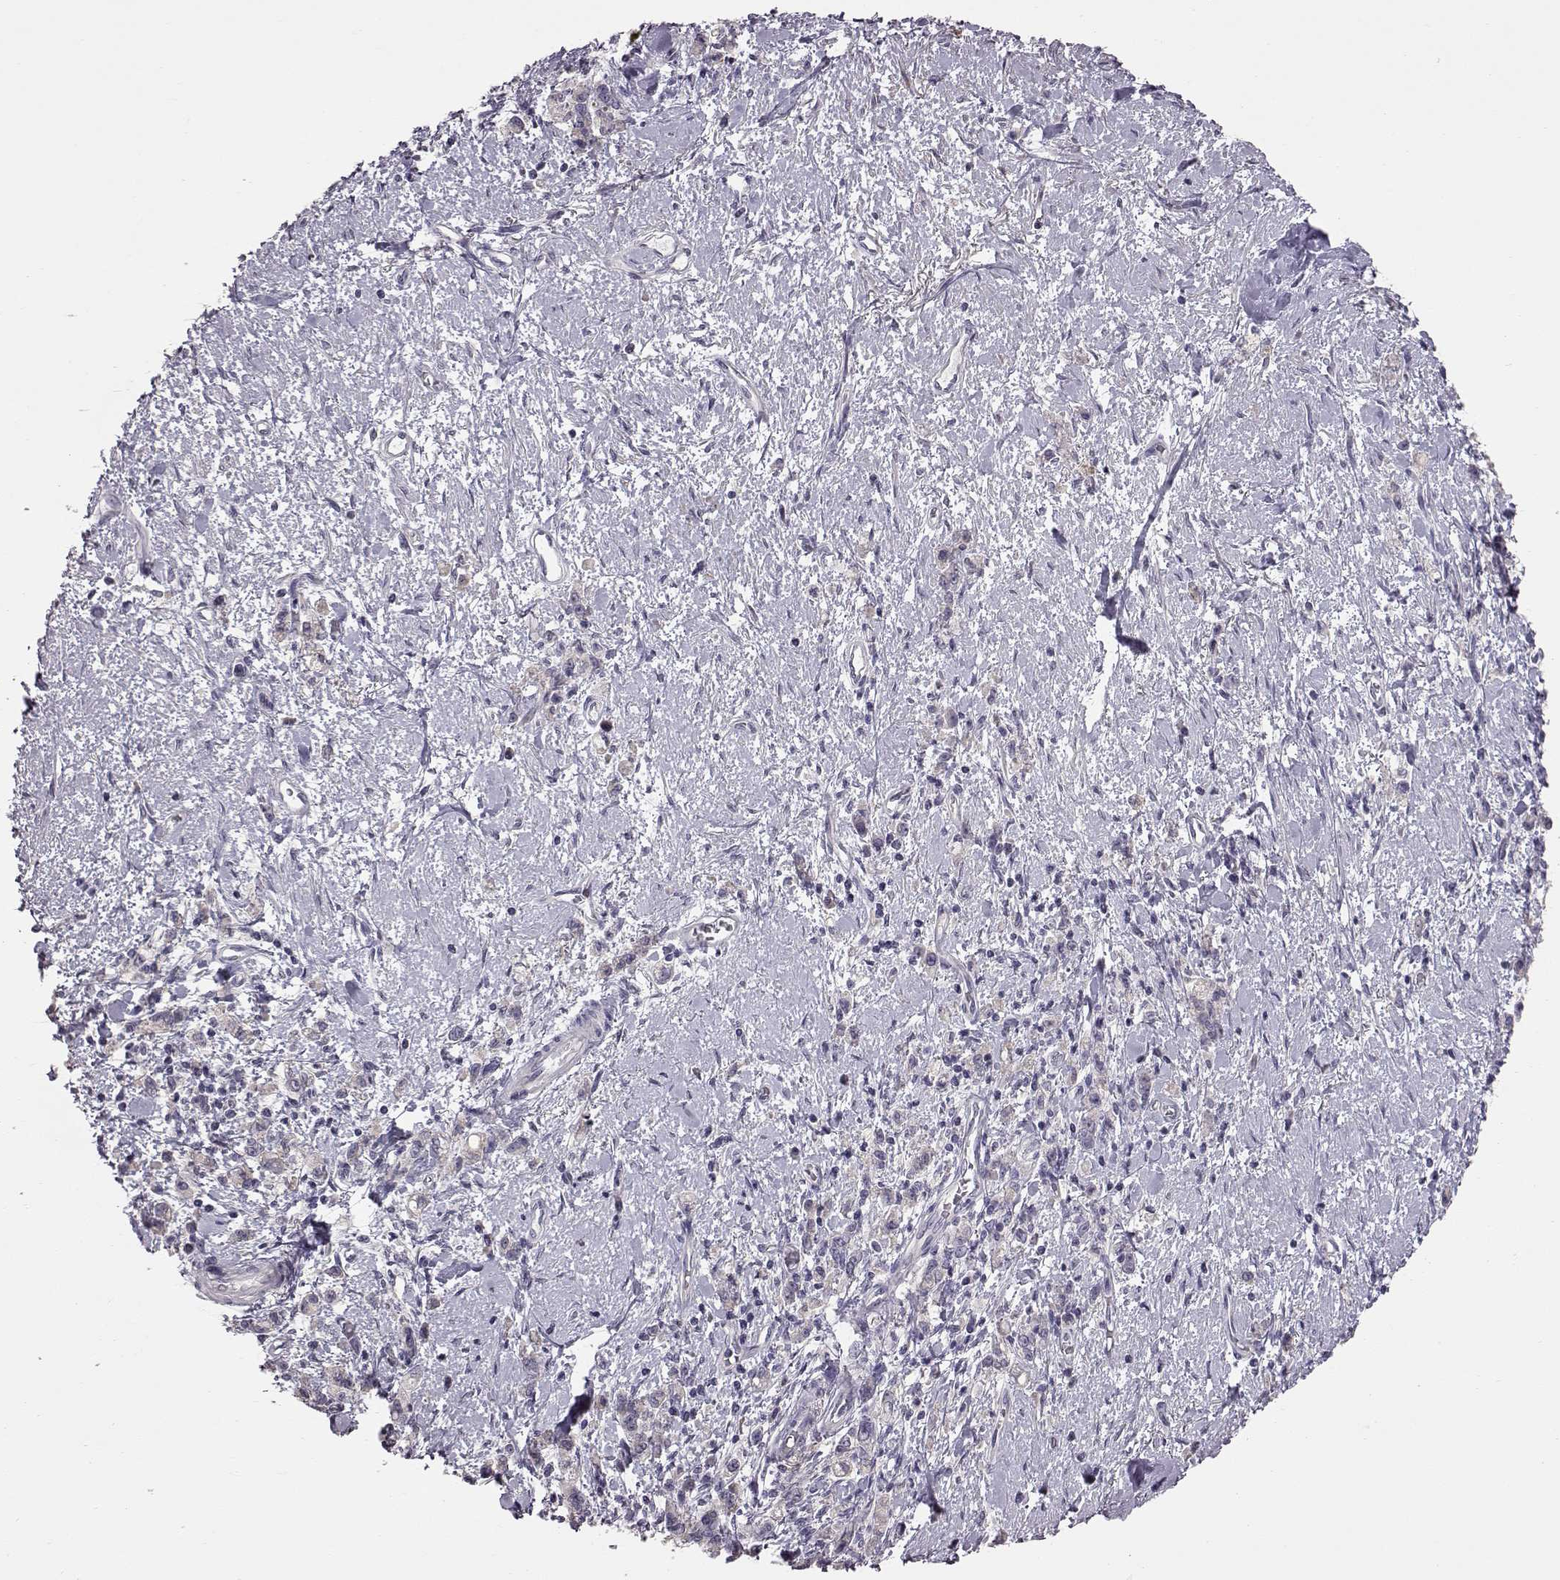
{"staining": {"intensity": "negative", "quantity": "none", "location": "none"}, "tissue": "stomach cancer", "cell_type": "Tumor cells", "image_type": "cancer", "snomed": [{"axis": "morphology", "description": "Adenocarcinoma, NOS"}, {"axis": "topography", "description": "Stomach"}], "caption": "DAB (3,3'-diaminobenzidine) immunohistochemical staining of stomach adenocarcinoma reveals no significant expression in tumor cells. The staining is performed using DAB (3,3'-diaminobenzidine) brown chromogen with nuclei counter-stained in using hematoxylin.", "gene": "ADGRG2", "patient": {"sex": "male", "age": 77}}